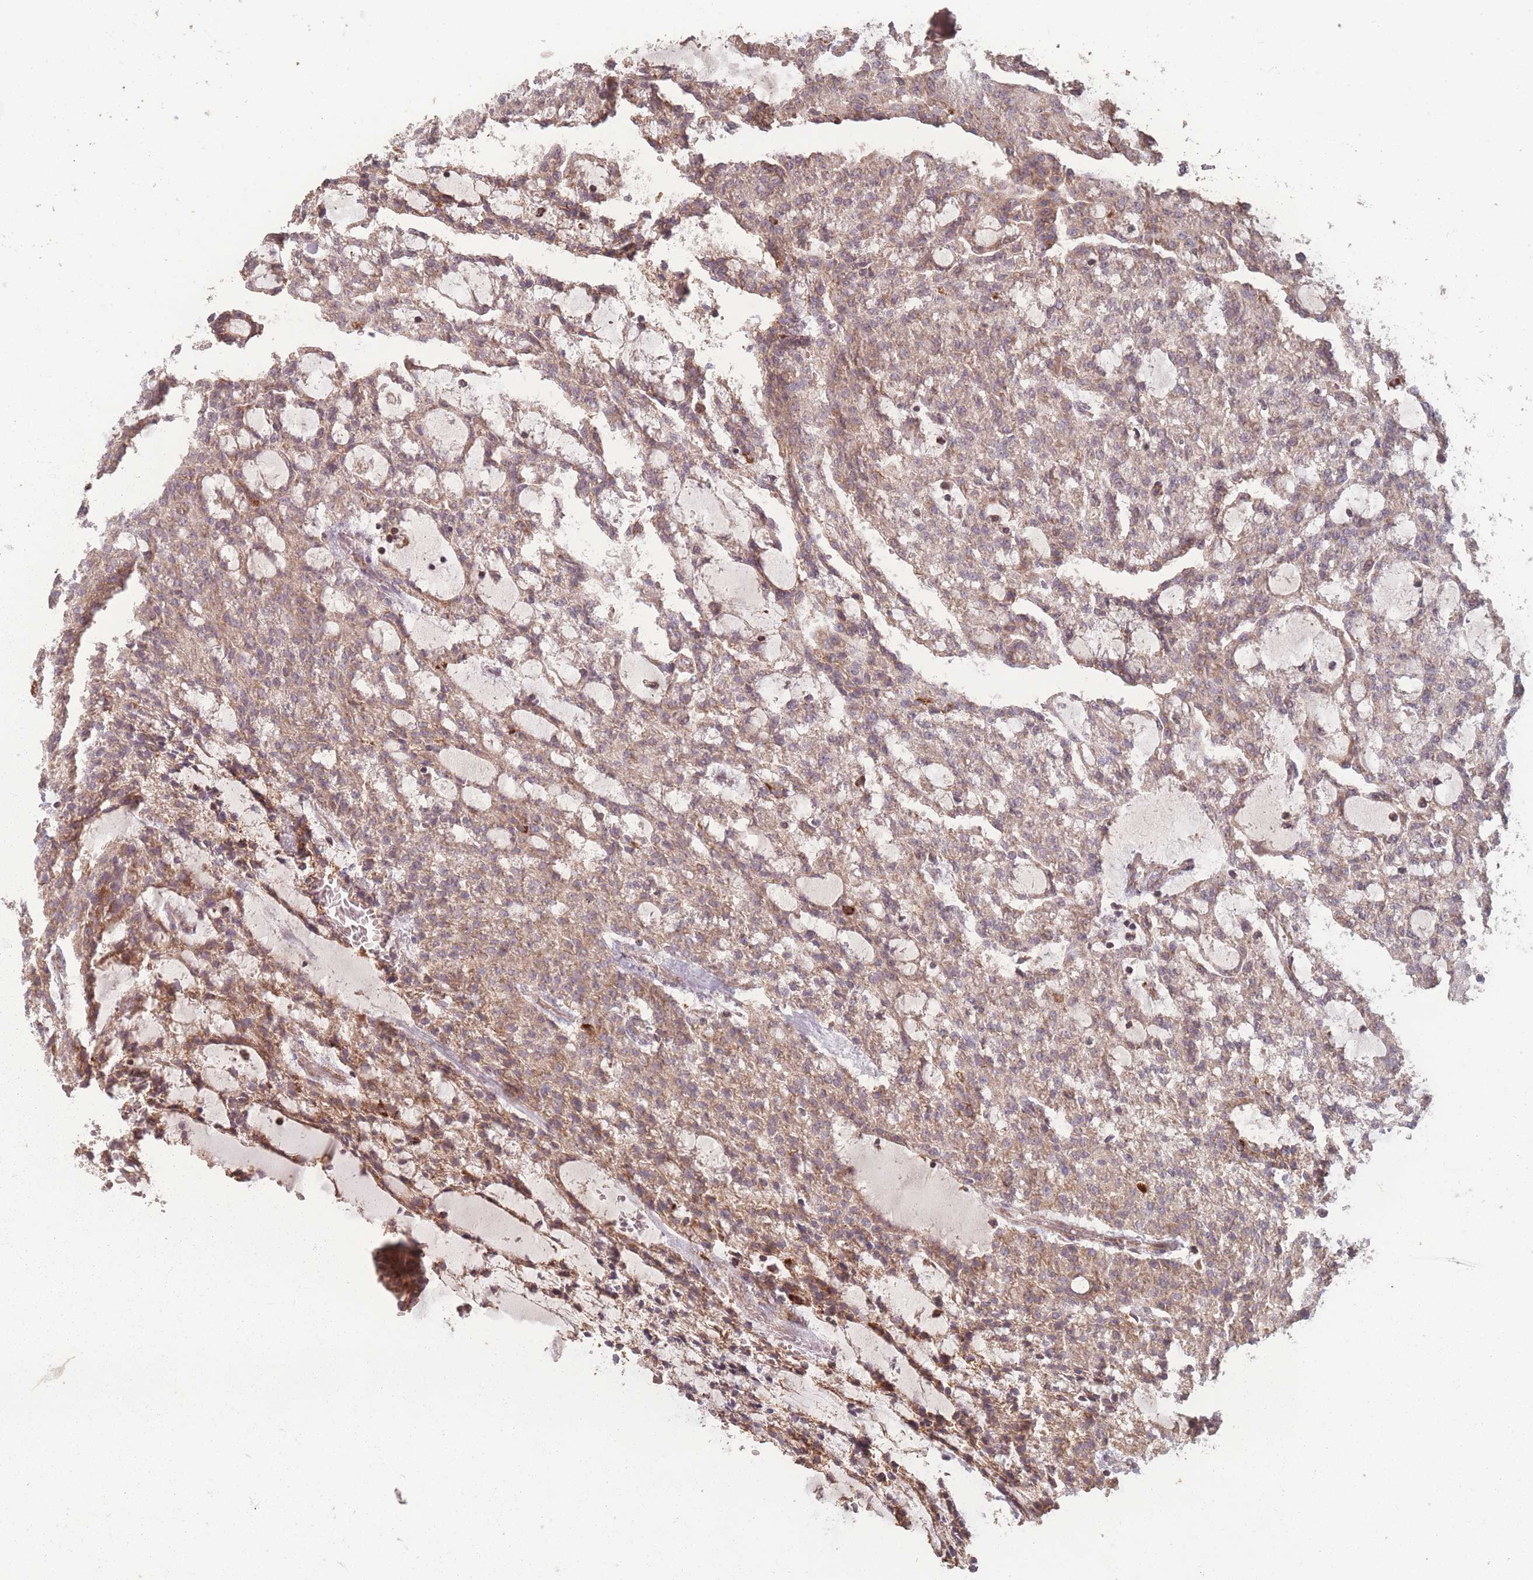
{"staining": {"intensity": "moderate", "quantity": ">75%", "location": "cytoplasmic/membranous"}, "tissue": "renal cancer", "cell_type": "Tumor cells", "image_type": "cancer", "snomed": [{"axis": "morphology", "description": "Adenocarcinoma, NOS"}, {"axis": "topography", "description": "Kidney"}], "caption": "The immunohistochemical stain highlights moderate cytoplasmic/membranous staining in tumor cells of renal cancer (adenocarcinoma) tissue.", "gene": "LYRM7", "patient": {"sex": "male", "age": 63}}